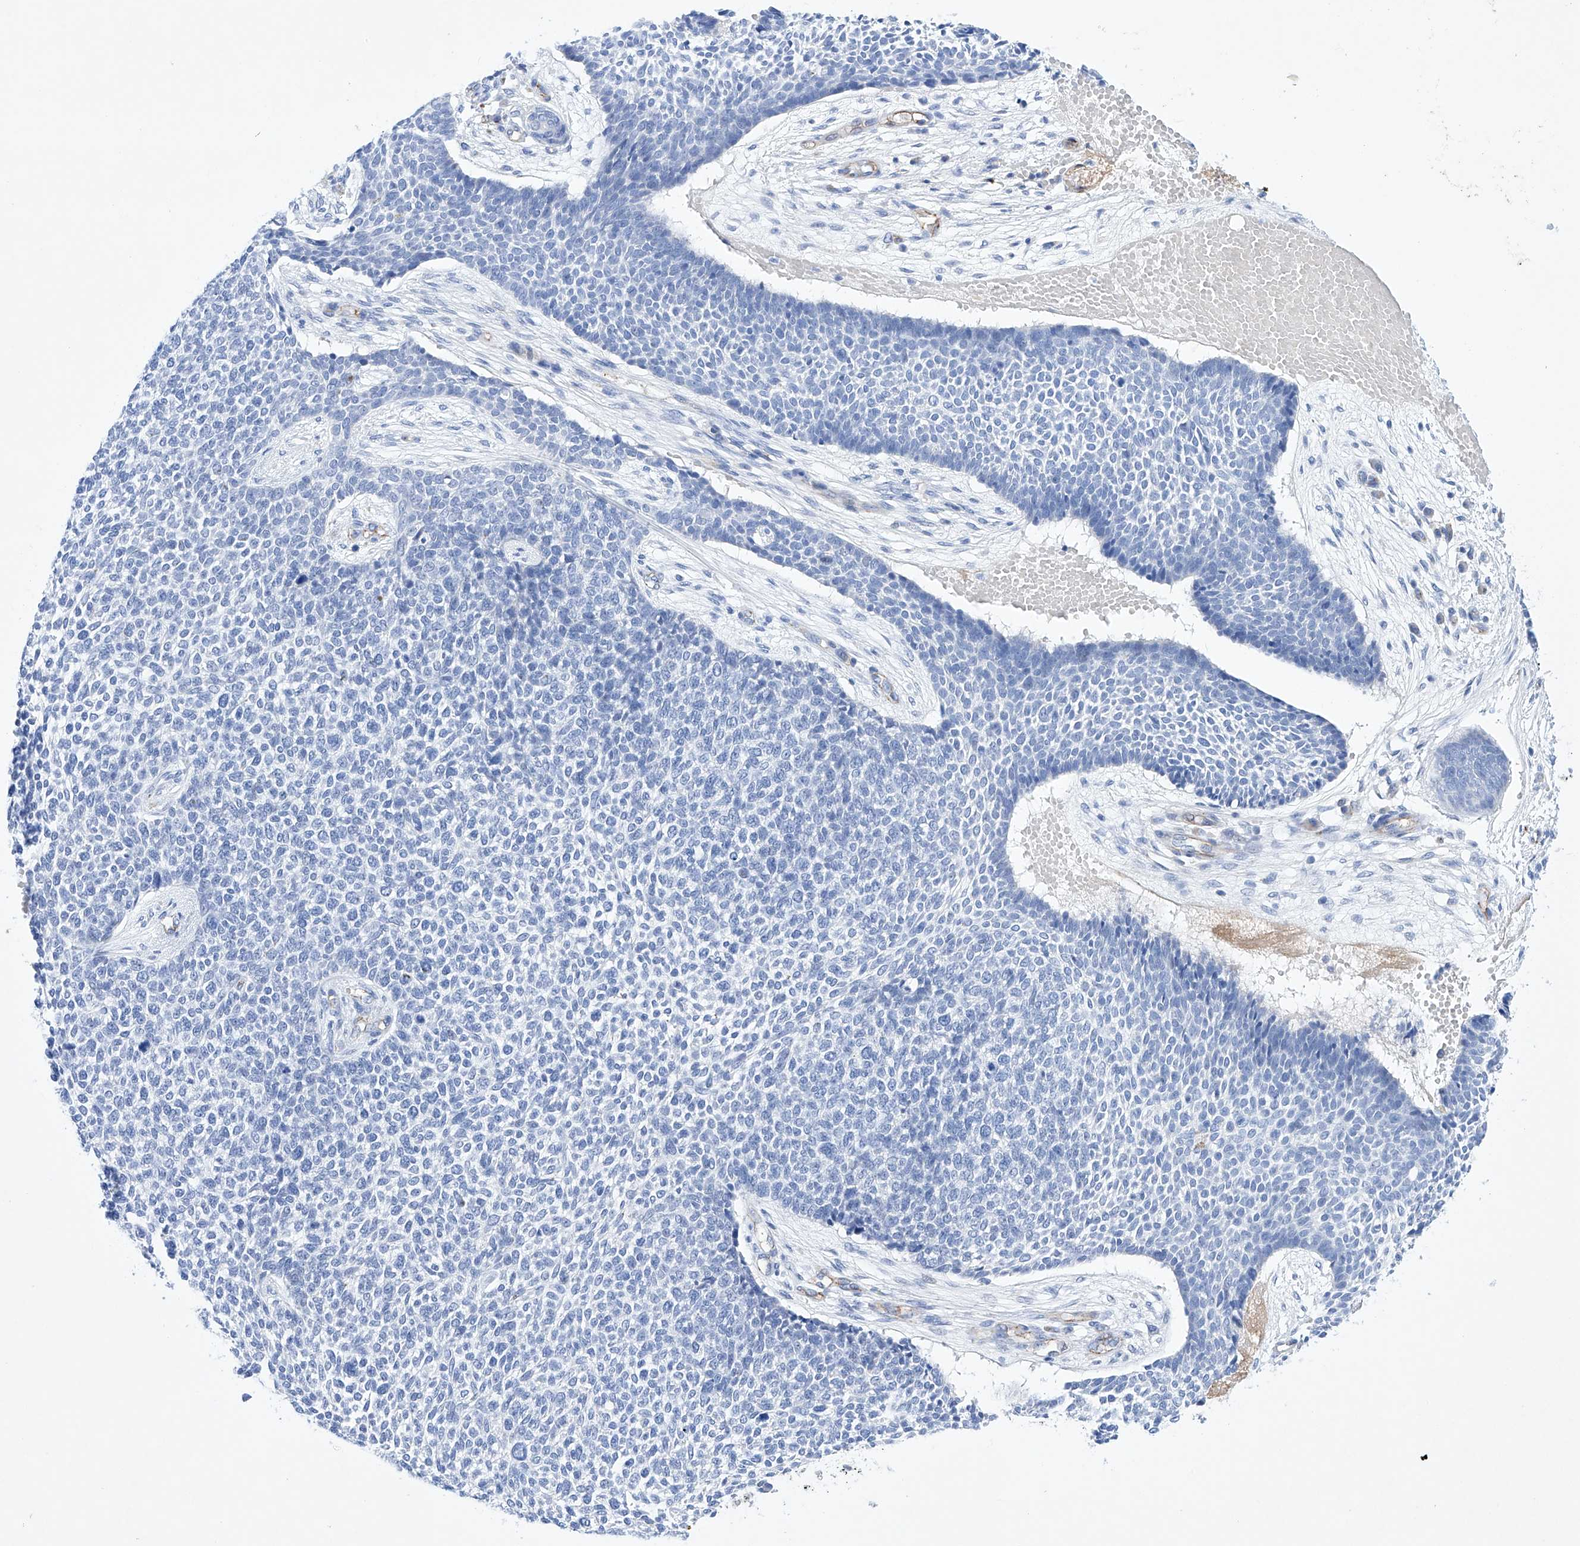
{"staining": {"intensity": "negative", "quantity": "none", "location": "none"}, "tissue": "skin cancer", "cell_type": "Tumor cells", "image_type": "cancer", "snomed": [{"axis": "morphology", "description": "Basal cell carcinoma"}, {"axis": "topography", "description": "Skin"}], "caption": "IHC histopathology image of neoplastic tissue: human skin cancer stained with DAB (3,3'-diaminobenzidine) reveals no significant protein staining in tumor cells.", "gene": "ETV7", "patient": {"sex": "female", "age": 84}}